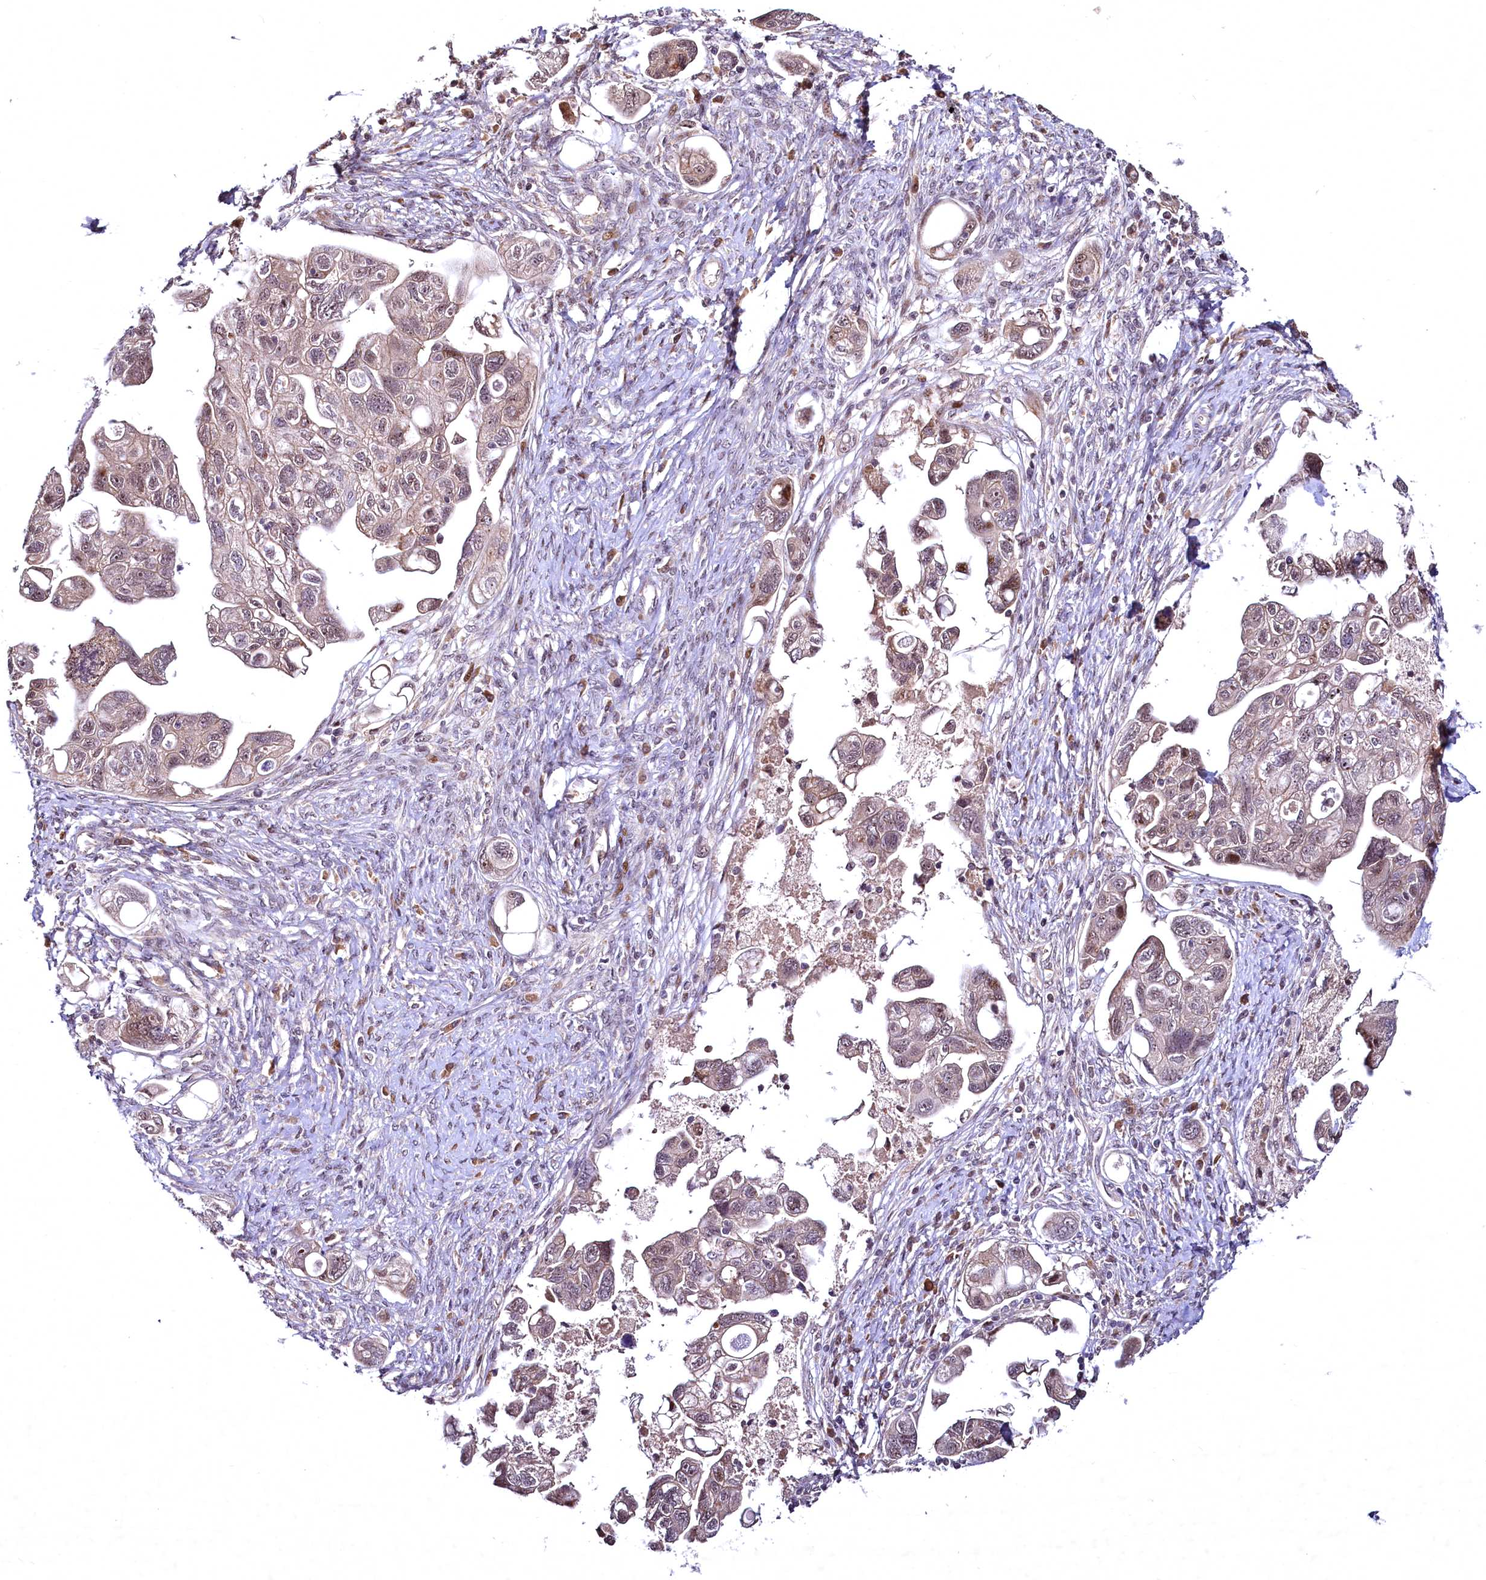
{"staining": {"intensity": "weak", "quantity": ">75%", "location": "cytoplasmic/membranous,nuclear"}, "tissue": "ovarian cancer", "cell_type": "Tumor cells", "image_type": "cancer", "snomed": [{"axis": "morphology", "description": "Carcinoma, NOS"}, {"axis": "morphology", "description": "Cystadenocarcinoma, serous, NOS"}, {"axis": "topography", "description": "Ovary"}], "caption": "Immunohistochemical staining of human serous cystadenocarcinoma (ovarian) displays weak cytoplasmic/membranous and nuclear protein staining in approximately >75% of tumor cells.", "gene": "N4BP2L1", "patient": {"sex": "female", "age": 69}}